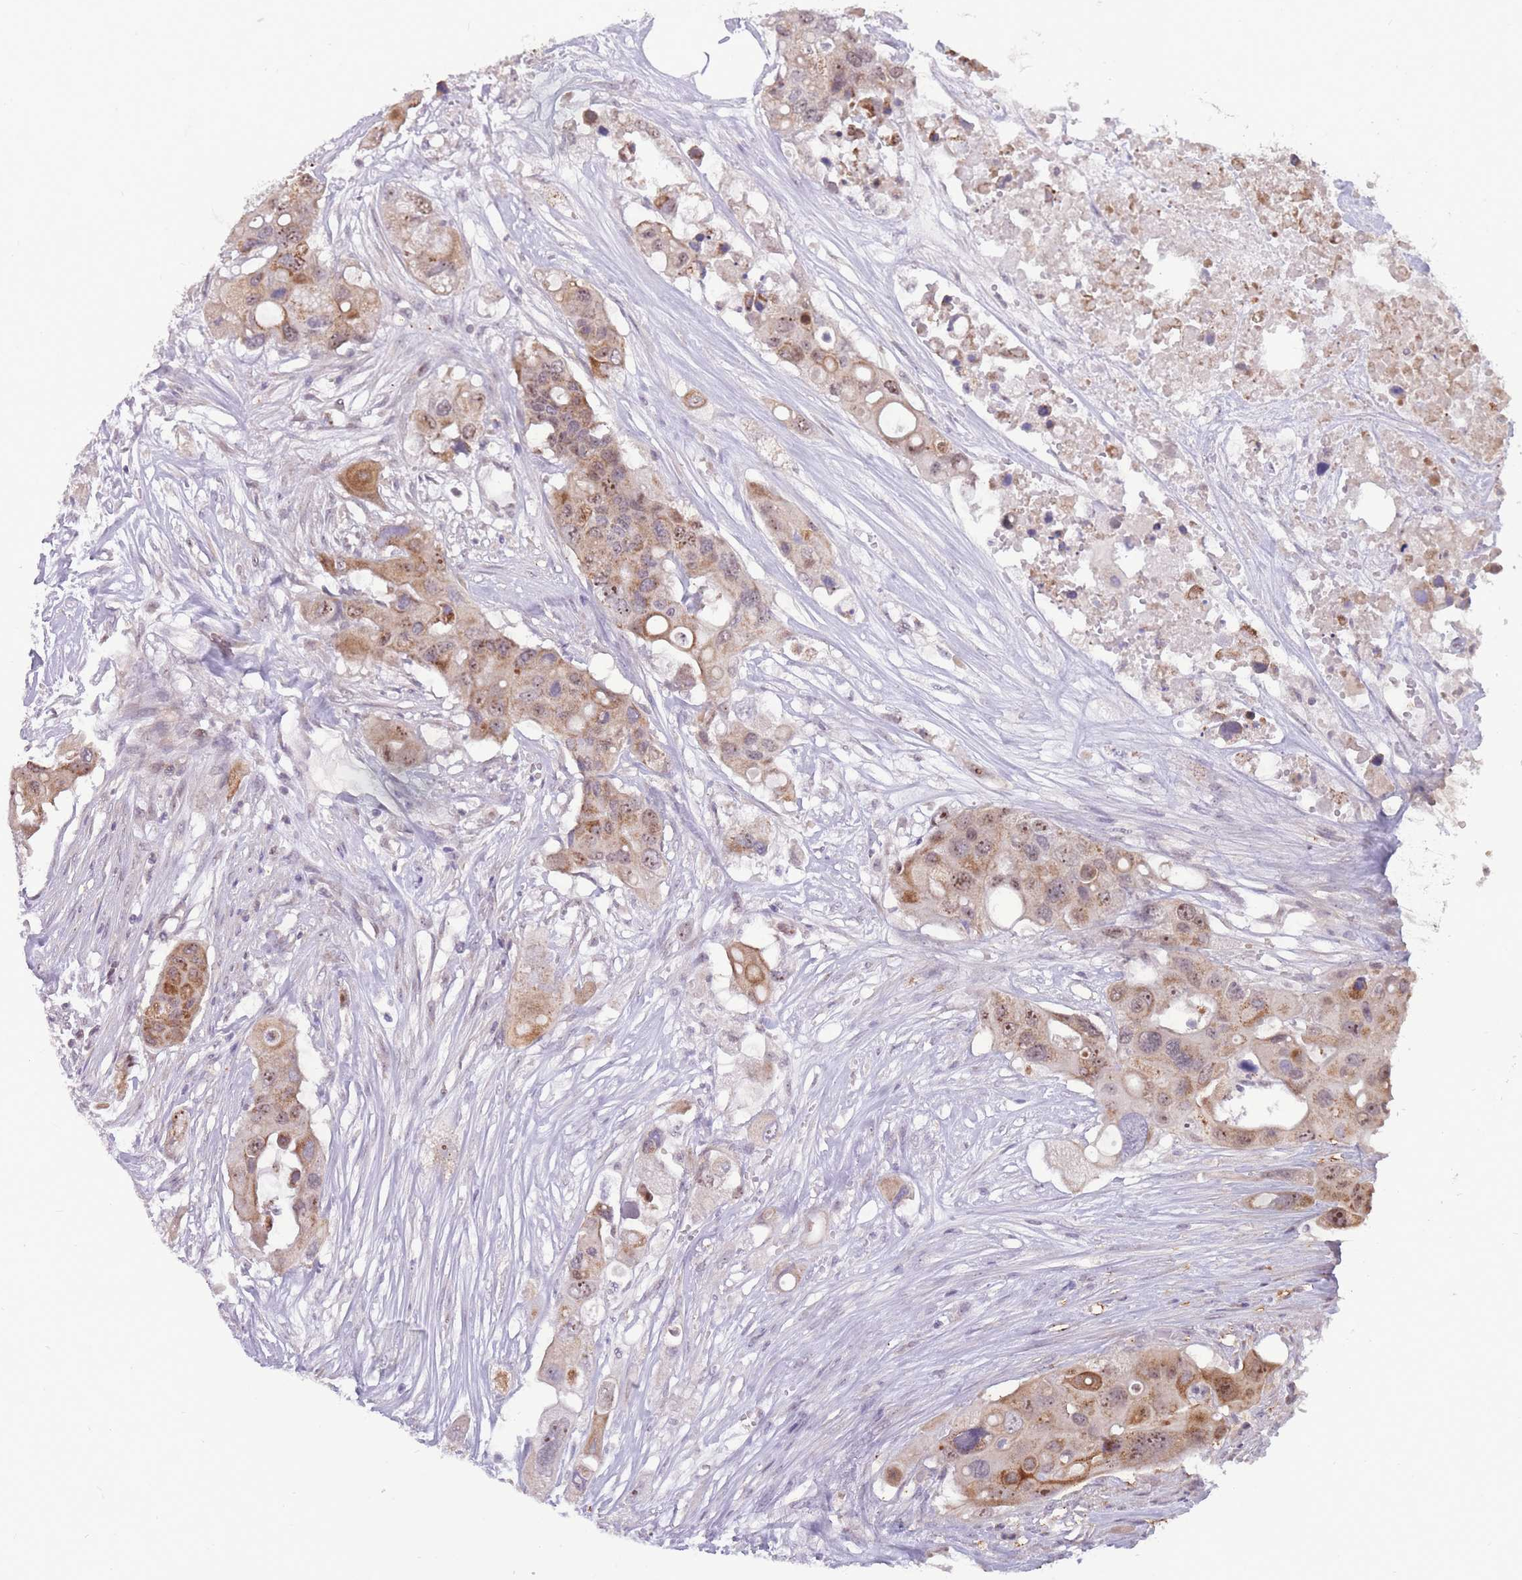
{"staining": {"intensity": "weak", "quantity": ">75%", "location": "cytoplasmic/membranous,nuclear"}, "tissue": "colorectal cancer", "cell_type": "Tumor cells", "image_type": "cancer", "snomed": [{"axis": "morphology", "description": "Adenocarcinoma, NOS"}, {"axis": "topography", "description": "Colon"}], "caption": "Protein expression analysis of human colorectal cancer (adenocarcinoma) reveals weak cytoplasmic/membranous and nuclear expression in approximately >75% of tumor cells.", "gene": "MCIDAS", "patient": {"sex": "male", "age": 77}}